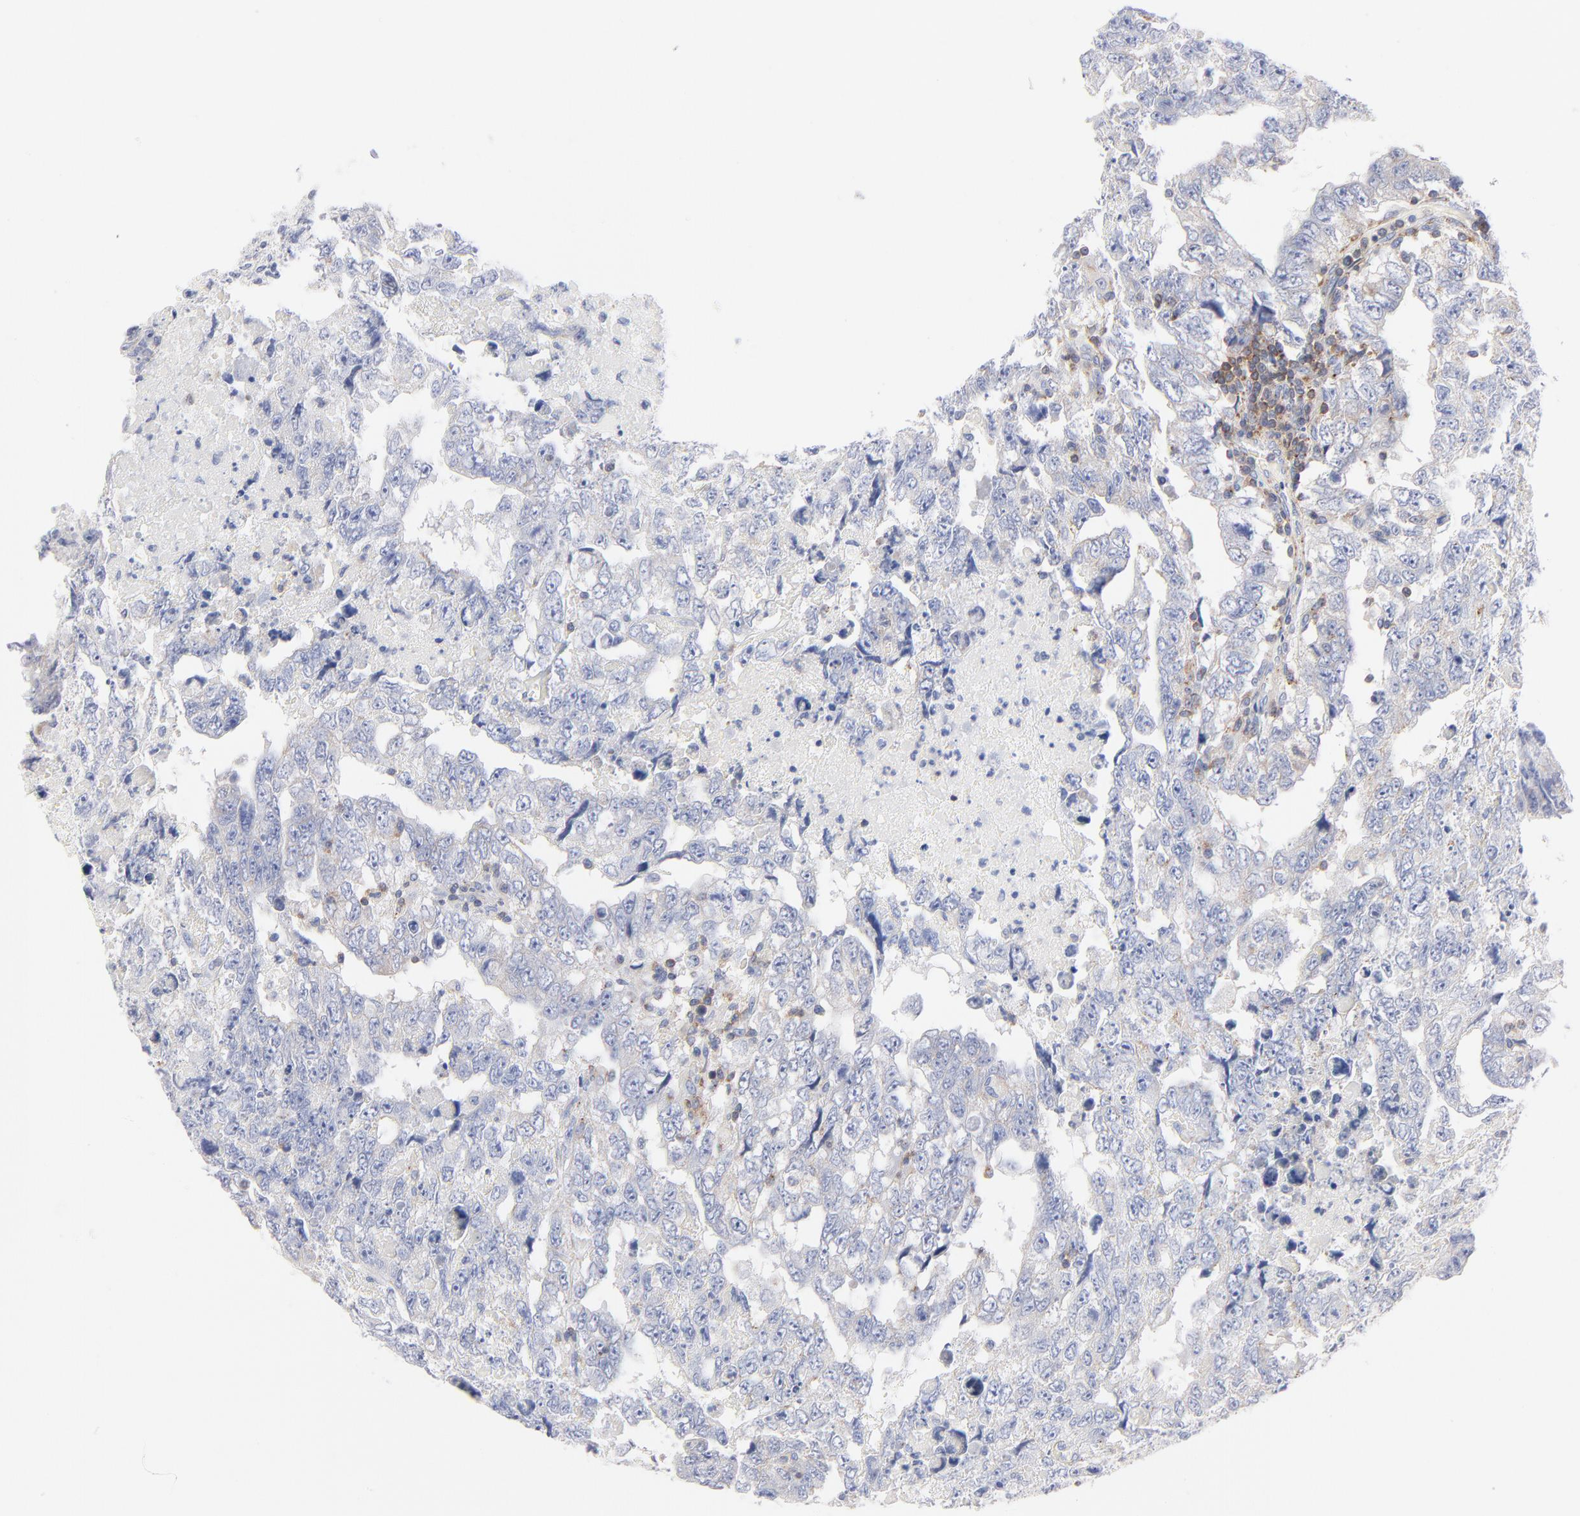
{"staining": {"intensity": "negative", "quantity": "none", "location": "none"}, "tissue": "testis cancer", "cell_type": "Tumor cells", "image_type": "cancer", "snomed": [{"axis": "morphology", "description": "Carcinoma, Embryonal, NOS"}, {"axis": "topography", "description": "Testis"}], "caption": "This micrograph is of embryonal carcinoma (testis) stained with immunohistochemistry (IHC) to label a protein in brown with the nuclei are counter-stained blue. There is no expression in tumor cells.", "gene": "SEPTIN6", "patient": {"sex": "male", "age": 36}}